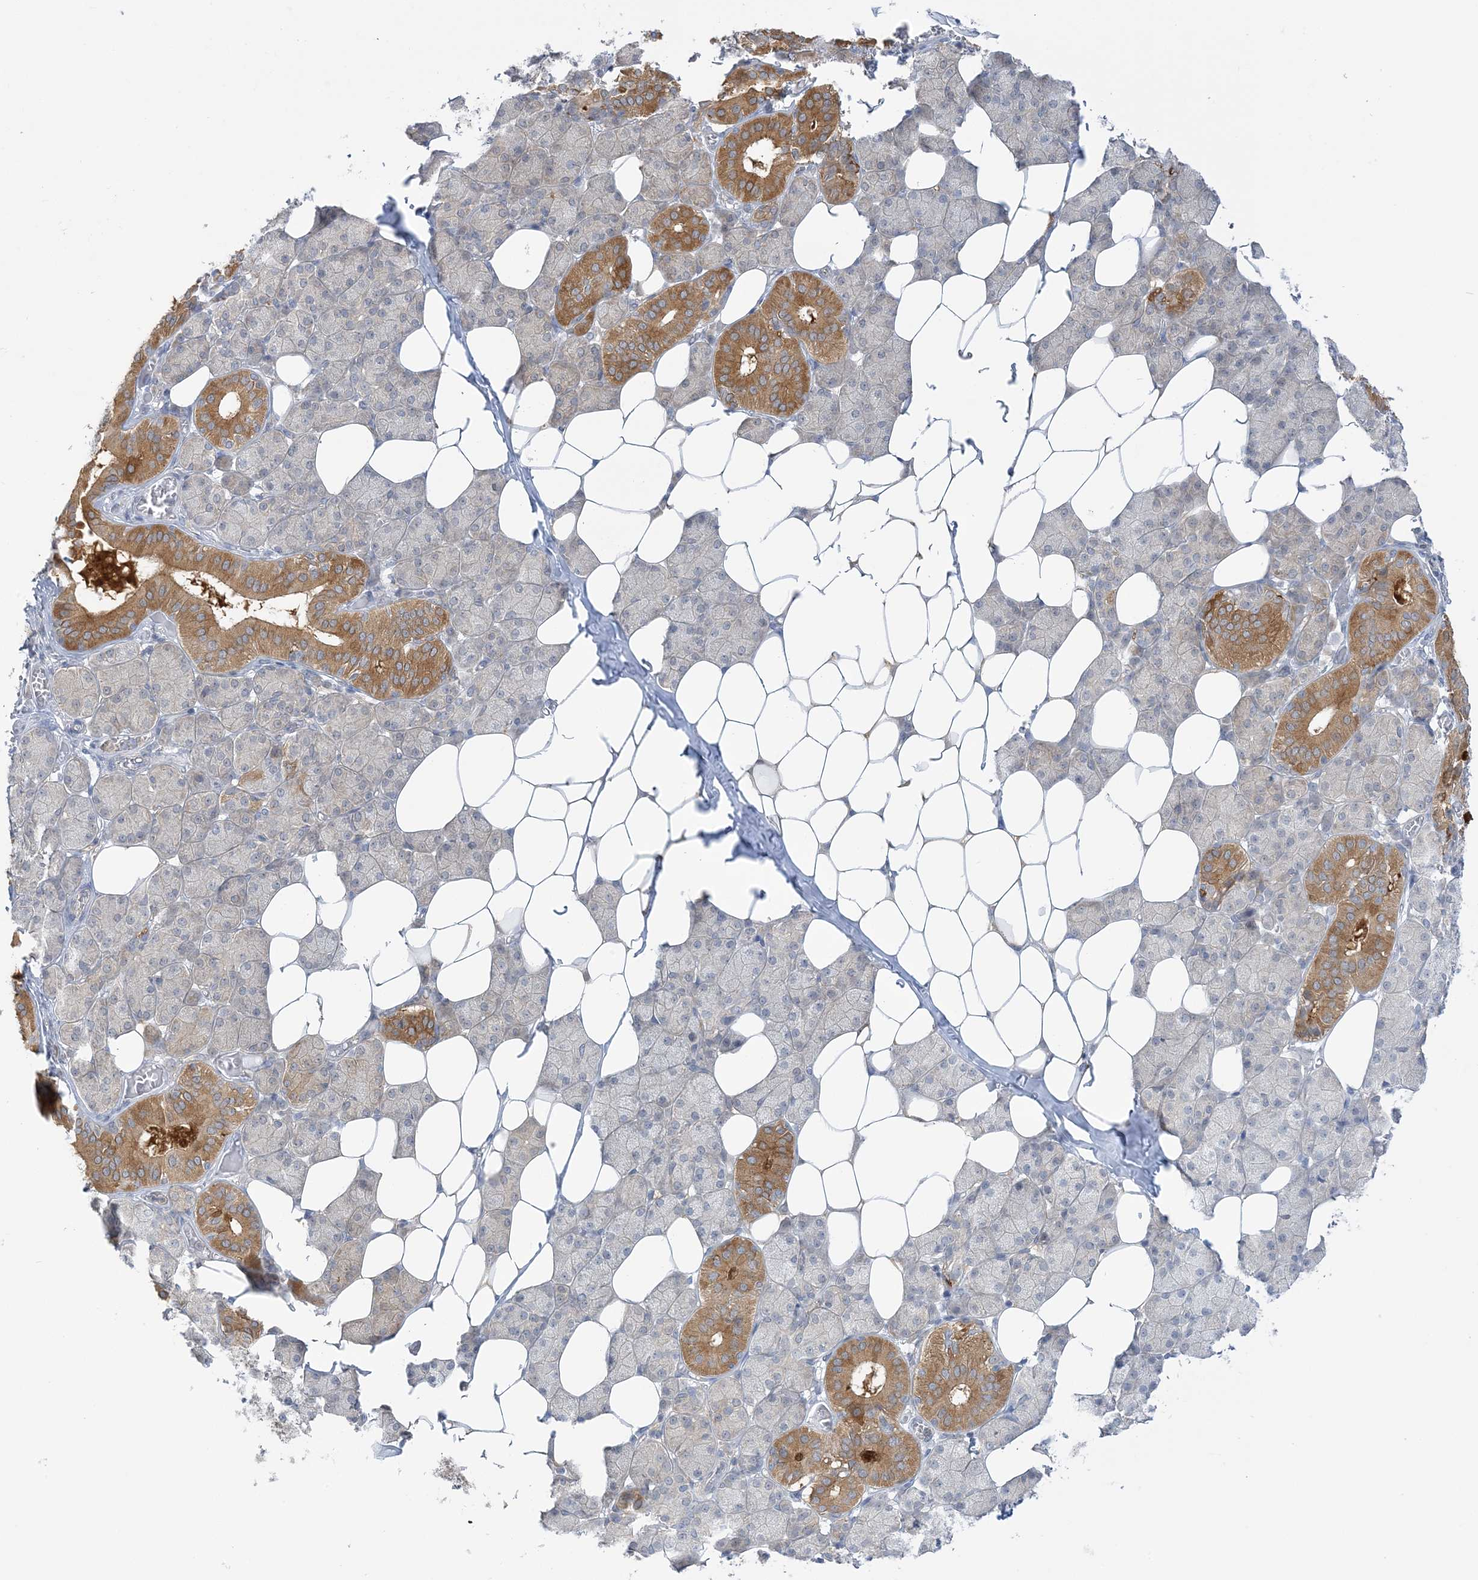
{"staining": {"intensity": "moderate", "quantity": "25%-75%", "location": "cytoplasmic/membranous"}, "tissue": "salivary gland", "cell_type": "Glandular cells", "image_type": "normal", "snomed": [{"axis": "morphology", "description": "Normal tissue, NOS"}, {"axis": "topography", "description": "Salivary gland"}], "caption": "Protein expression analysis of benign salivary gland displays moderate cytoplasmic/membranous staining in approximately 25%-75% of glandular cells. The protein is stained brown, and the nuclei are stained in blue (DAB (3,3'-diaminobenzidine) IHC with brightfield microscopy, high magnification).", "gene": "THADA", "patient": {"sex": "female", "age": 33}}